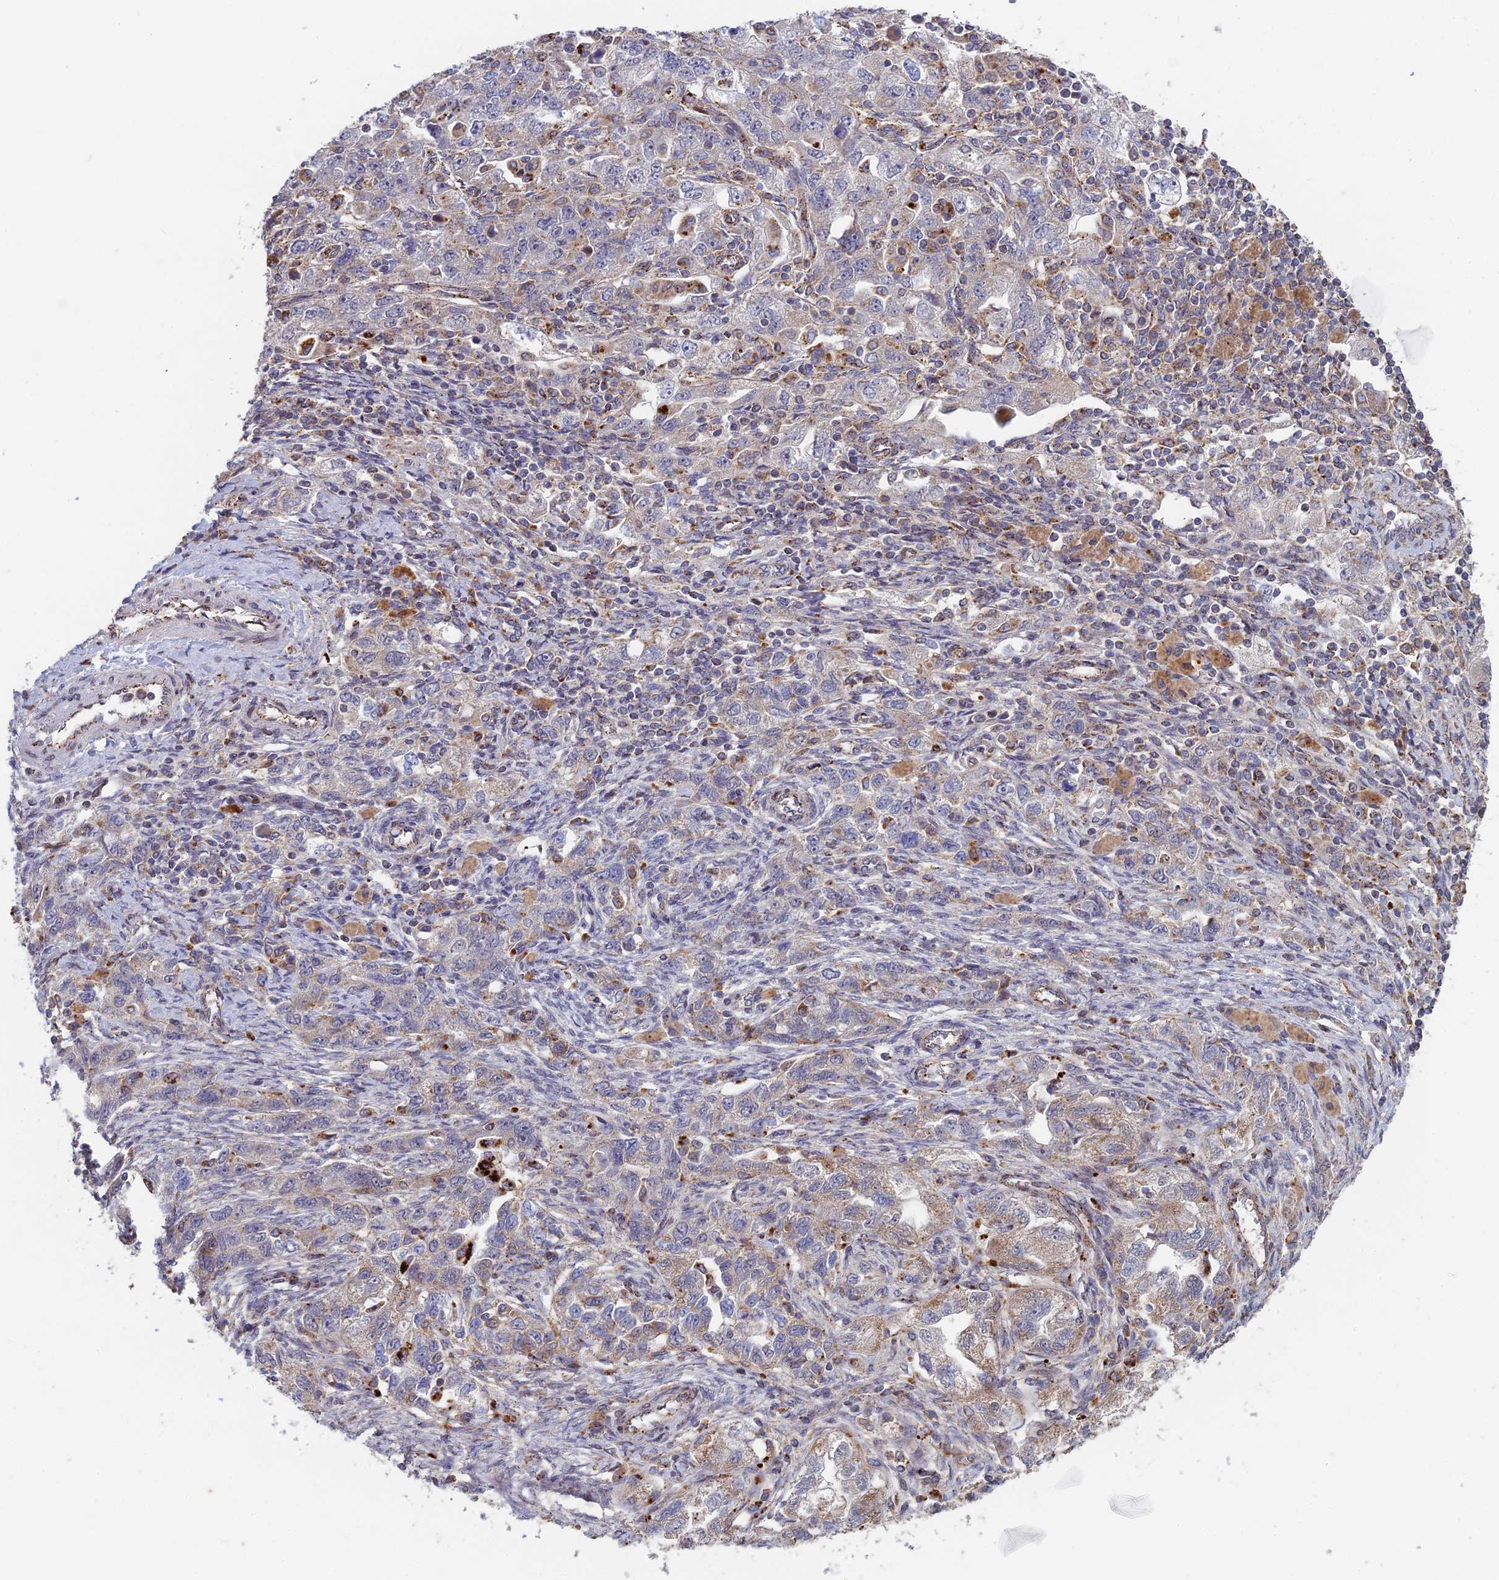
{"staining": {"intensity": "weak", "quantity": "<25%", "location": "cytoplasmic/membranous"}, "tissue": "ovarian cancer", "cell_type": "Tumor cells", "image_type": "cancer", "snomed": [{"axis": "morphology", "description": "Carcinoma, NOS"}, {"axis": "morphology", "description": "Cystadenocarcinoma, serous, NOS"}, {"axis": "topography", "description": "Ovary"}], "caption": "Ovarian cancer was stained to show a protein in brown. There is no significant positivity in tumor cells.", "gene": "FOXS1", "patient": {"sex": "female", "age": 69}}